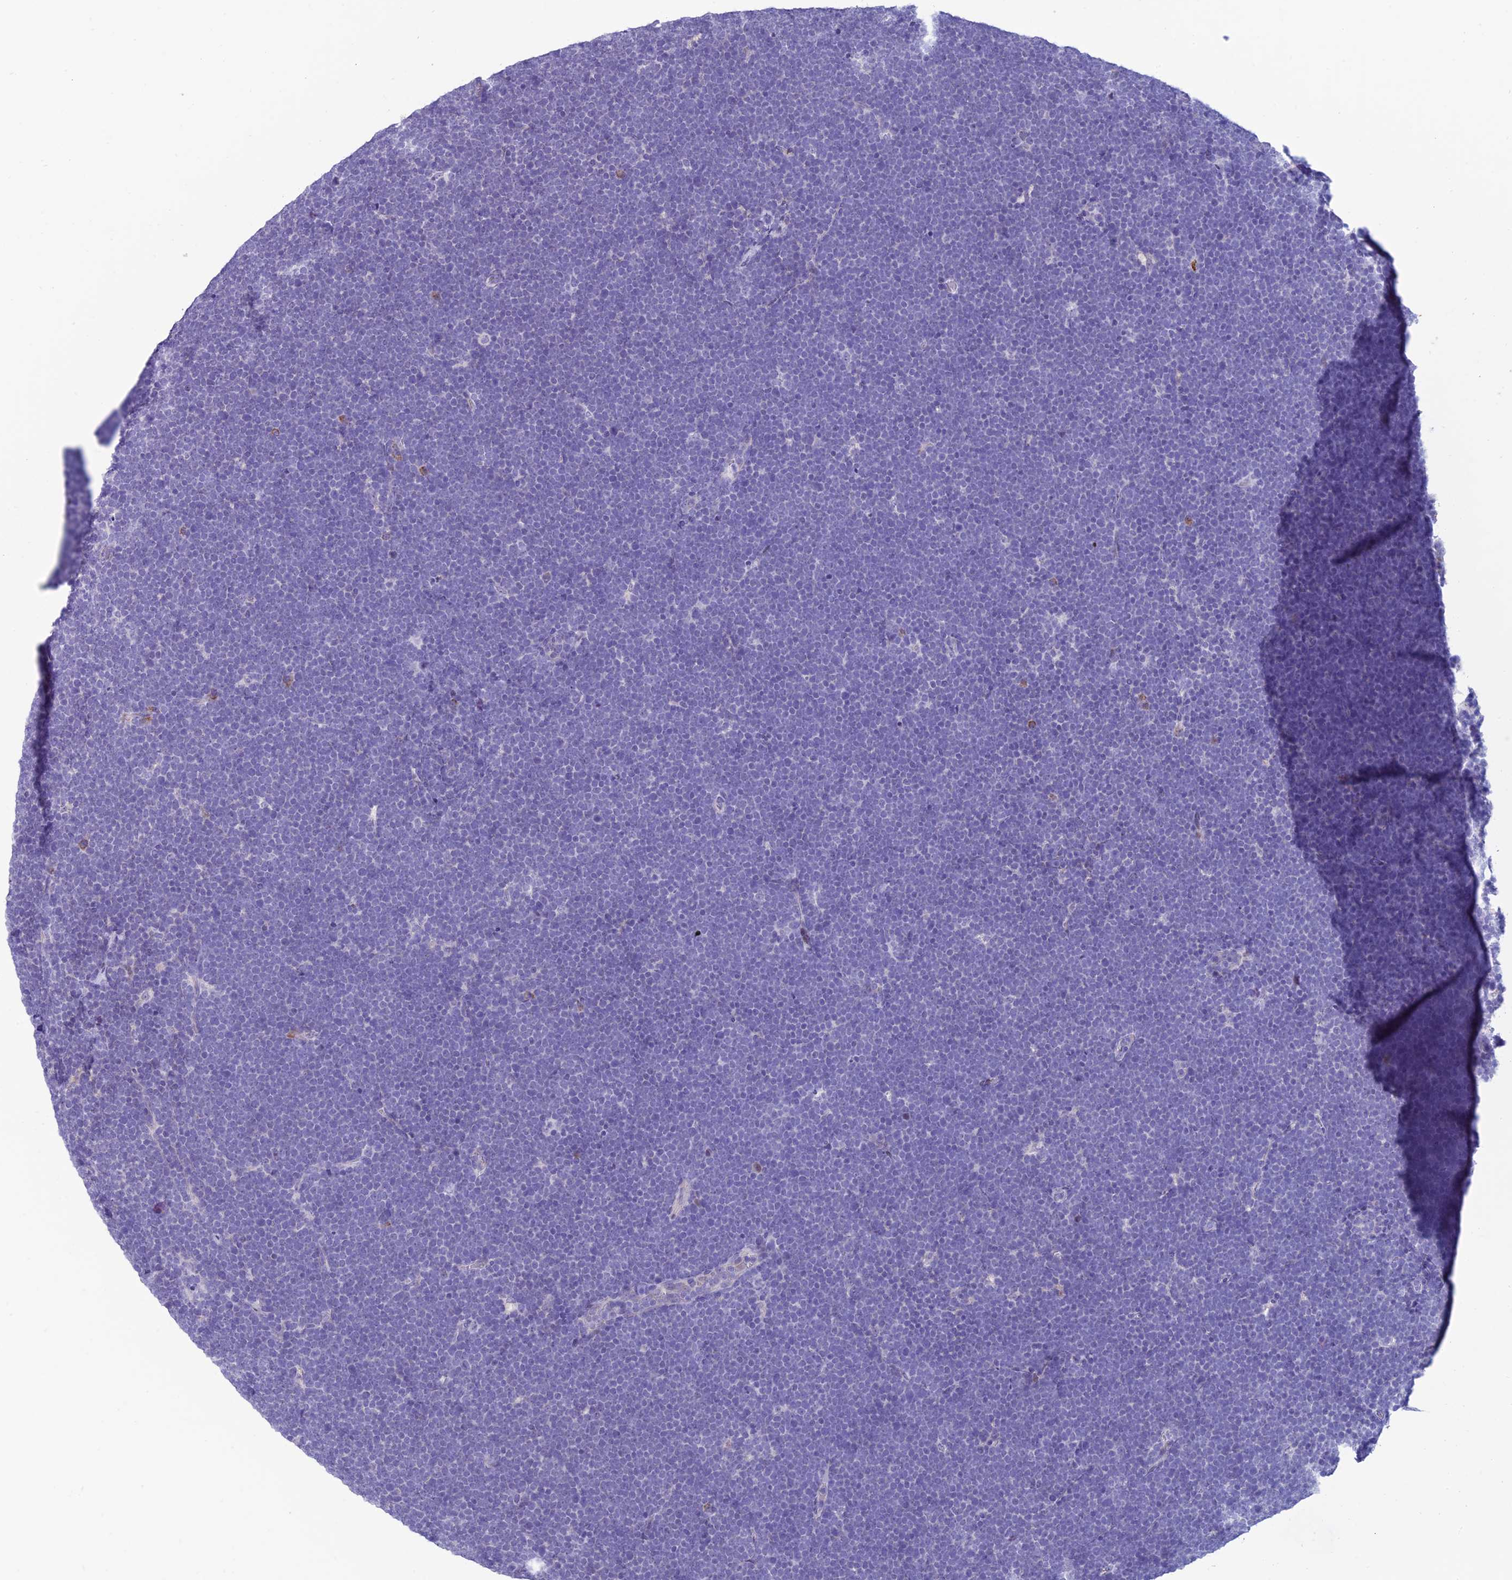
{"staining": {"intensity": "negative", "quantity": "none", "location": "none"}, "tissue": "lymphoma", "cell_type": "Tumor cells", "image_type": "cancer", "snomed": [{"axis": "morphology", "description": "Malignant lymphoma, non-Hodgkin's type, High grade"}, {"axis": "topography", "description": "Lymph node"}], "caption": "DAB (3,3'-diaminobenzidine) immunohistochemical staining of lymphoma shows no significant expression in tumor cells. (DAB (3,3'-diaminobenzidine) immunohistochemistry visualized using brightfield microscopy, high magnification).", "gene": "SLC10A1", "patient": {"sex": "male", "age": 13}}